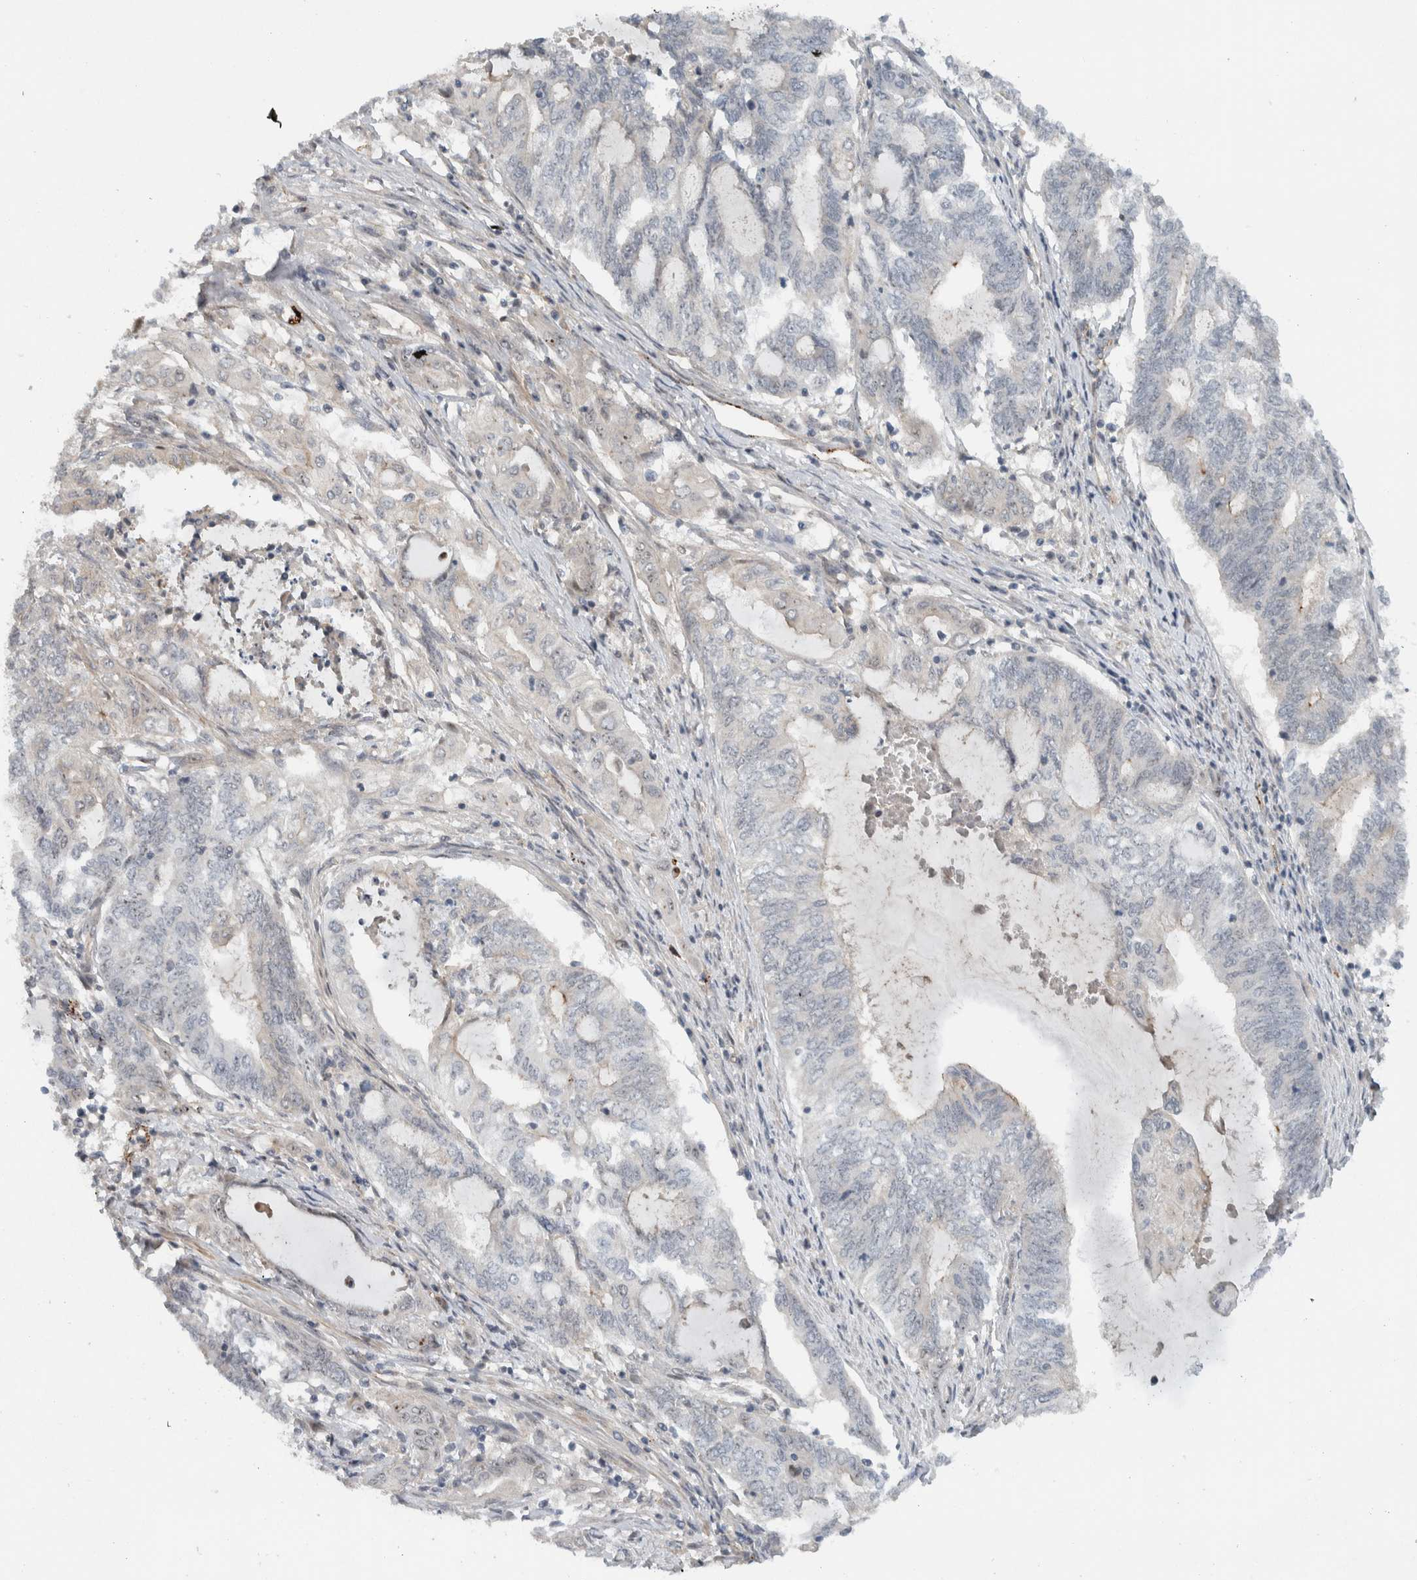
{"staining": {"intensity": "negative", "quantity": "none", "location": "none"}, "tissue": "endometrial cancer", "cell_type": "Tumor cells", "image_type": "cancer", "snomed": [{"axis": "morphology", "description": "Adenocarcinoma, NOS"}, {"axis": "topography", "description": "Uterus"}, {"axis": "topography", "description": "Endometrium"}], "caption": "The histopathology image reveals no staining of tumor cells in adenocarcinoma (endometrial). The staining was performed using DAB to visualize the protein expression in brown, while the nuclei were stained in blue with hematoxylin (Magnification: 20x).", "gene": "ZFP91", "patient": {"sex": "female", "age": 70}}